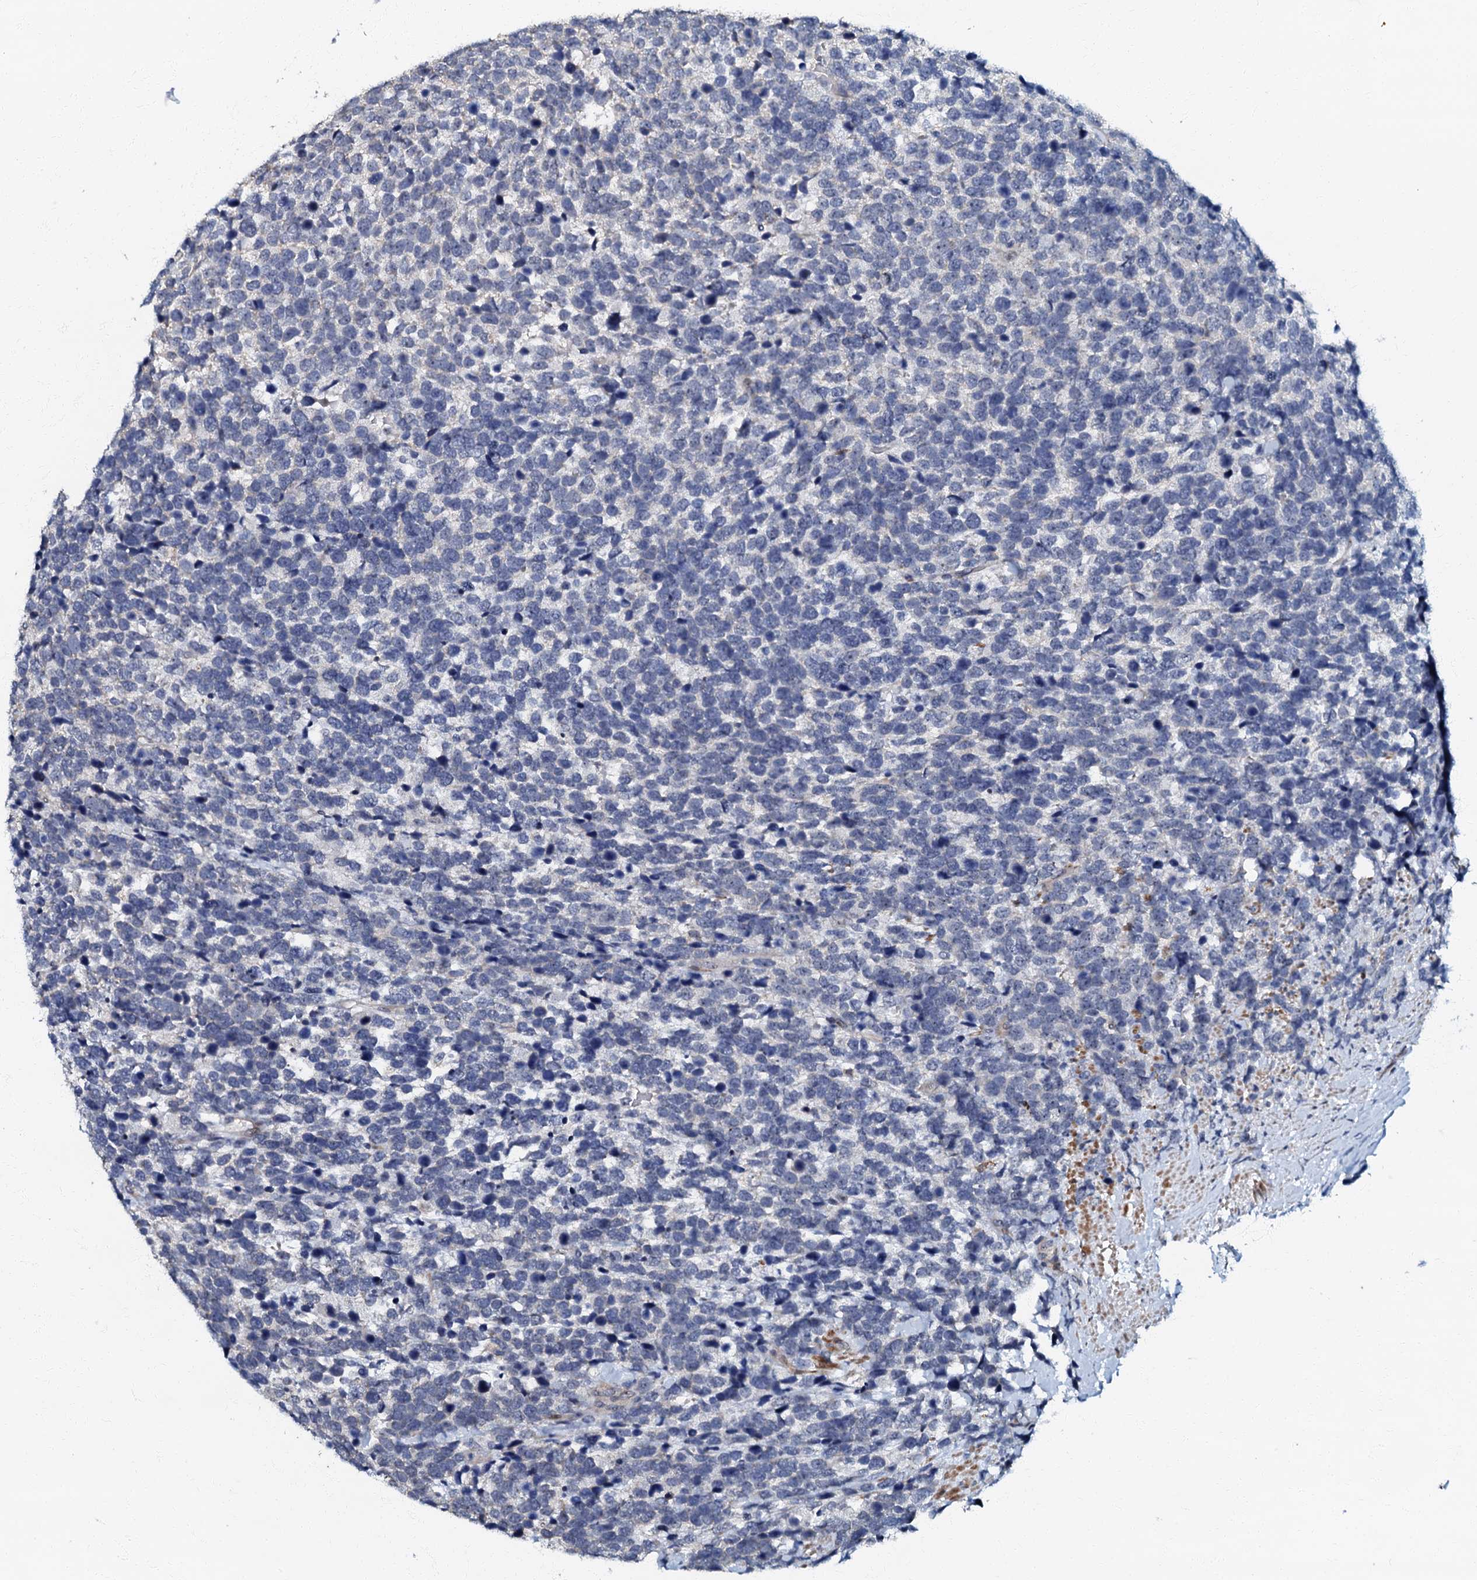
{"staining": {"intensity": "negative", "quantity": "none", "location": "none"}, "tissue": "urothelial cancer", "cell_type": "Tumor cells", "image_type": "cancer", "snomed": [{"axis": "morphology", "description": "Urothelial carcinoma, High grade"}, {"axis": "topography", "description": "Urinary bladder"}], "caption": "Protein analysis of urothelial cancer reveals no significant expression in tumor cells.", "gene": "OLAH", "patient": {"sex": "female", "age": 82}}